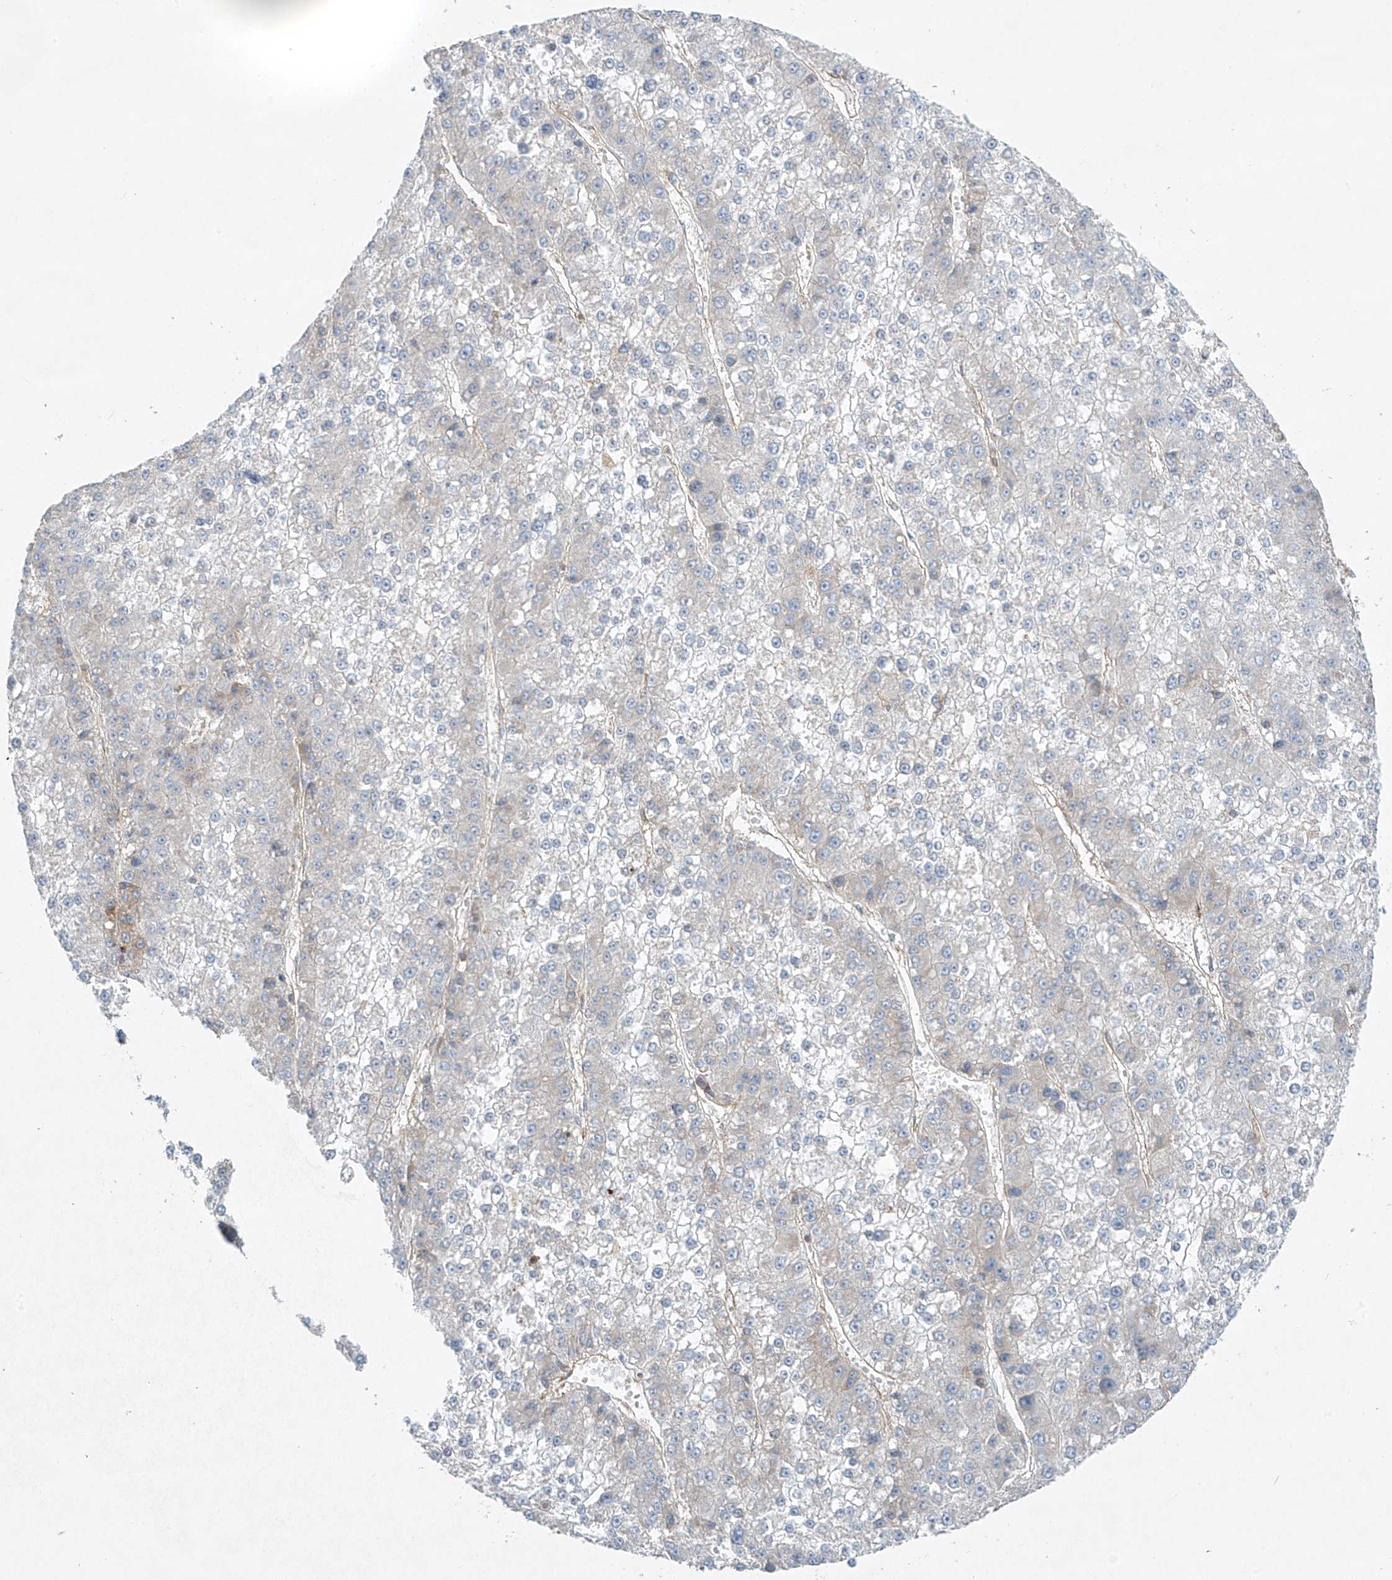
{"staining": {"intensity": "negative", "quantity": "none", "location": "none"}, "tissue": "liver cancer", "cell_type": "Tumor cells", "image_type": "cancer", "snomed": [{"axis": "morphology", "description": "Carcinoma, Hepatocellular, NOS"}, {"axis": "topography", "description": "Liver"}], "caption": "This is an immunohistochemistry (IHC) image of liver cancer (hepatocellular carcinoma). There is no positivity in tumor cells.", "gene": "HLA-E", "patient": {"sex": "female", "age": 73}}